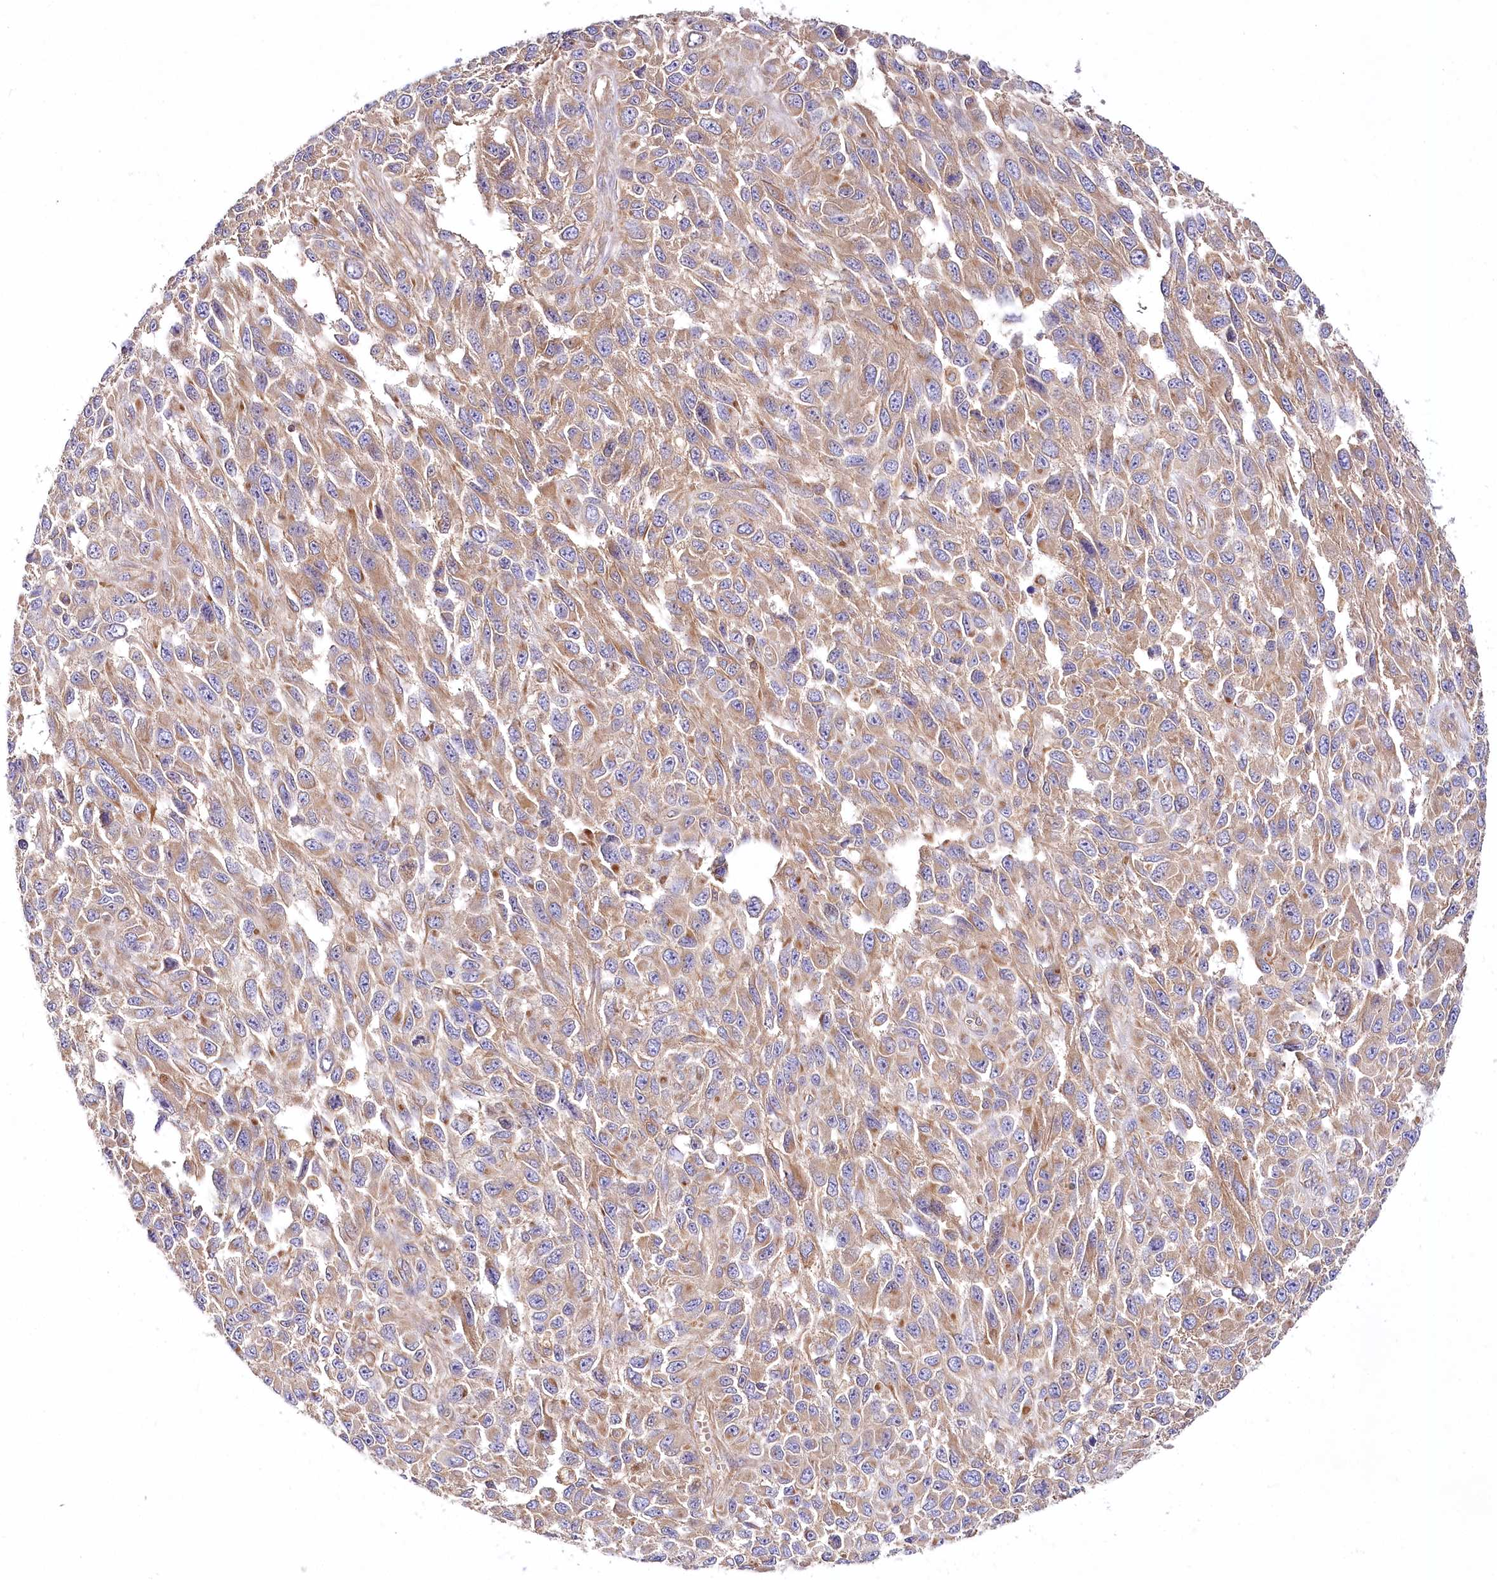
{"staining": {"intensity": "weak", "quantity": ">75%", "location": "cytoplasmic/membranous"}, "tissue": "melanoma", "cell_type": "Tumor cells", "image_type": "cancer", "snomed": [{"axis": "morphology", "description": "Malignant melanoma, NOS"}, {"axis": "topography", "description": "Skin"}], "caption": "Melanoma was stained to show a protein in brown. There is low levels of weak cytoplasmic/membranous expression in approximately >75% of tumor cells. The staining was performed using DAB (3,3'-diaminobenzidine) to visualize the protein expression in brown, while the nuclei were stained in blue with hematoxylin (Magnification: 20x).", "gene": "ABRAXAS2", "patient": {"sex": "female", "age": 96}}